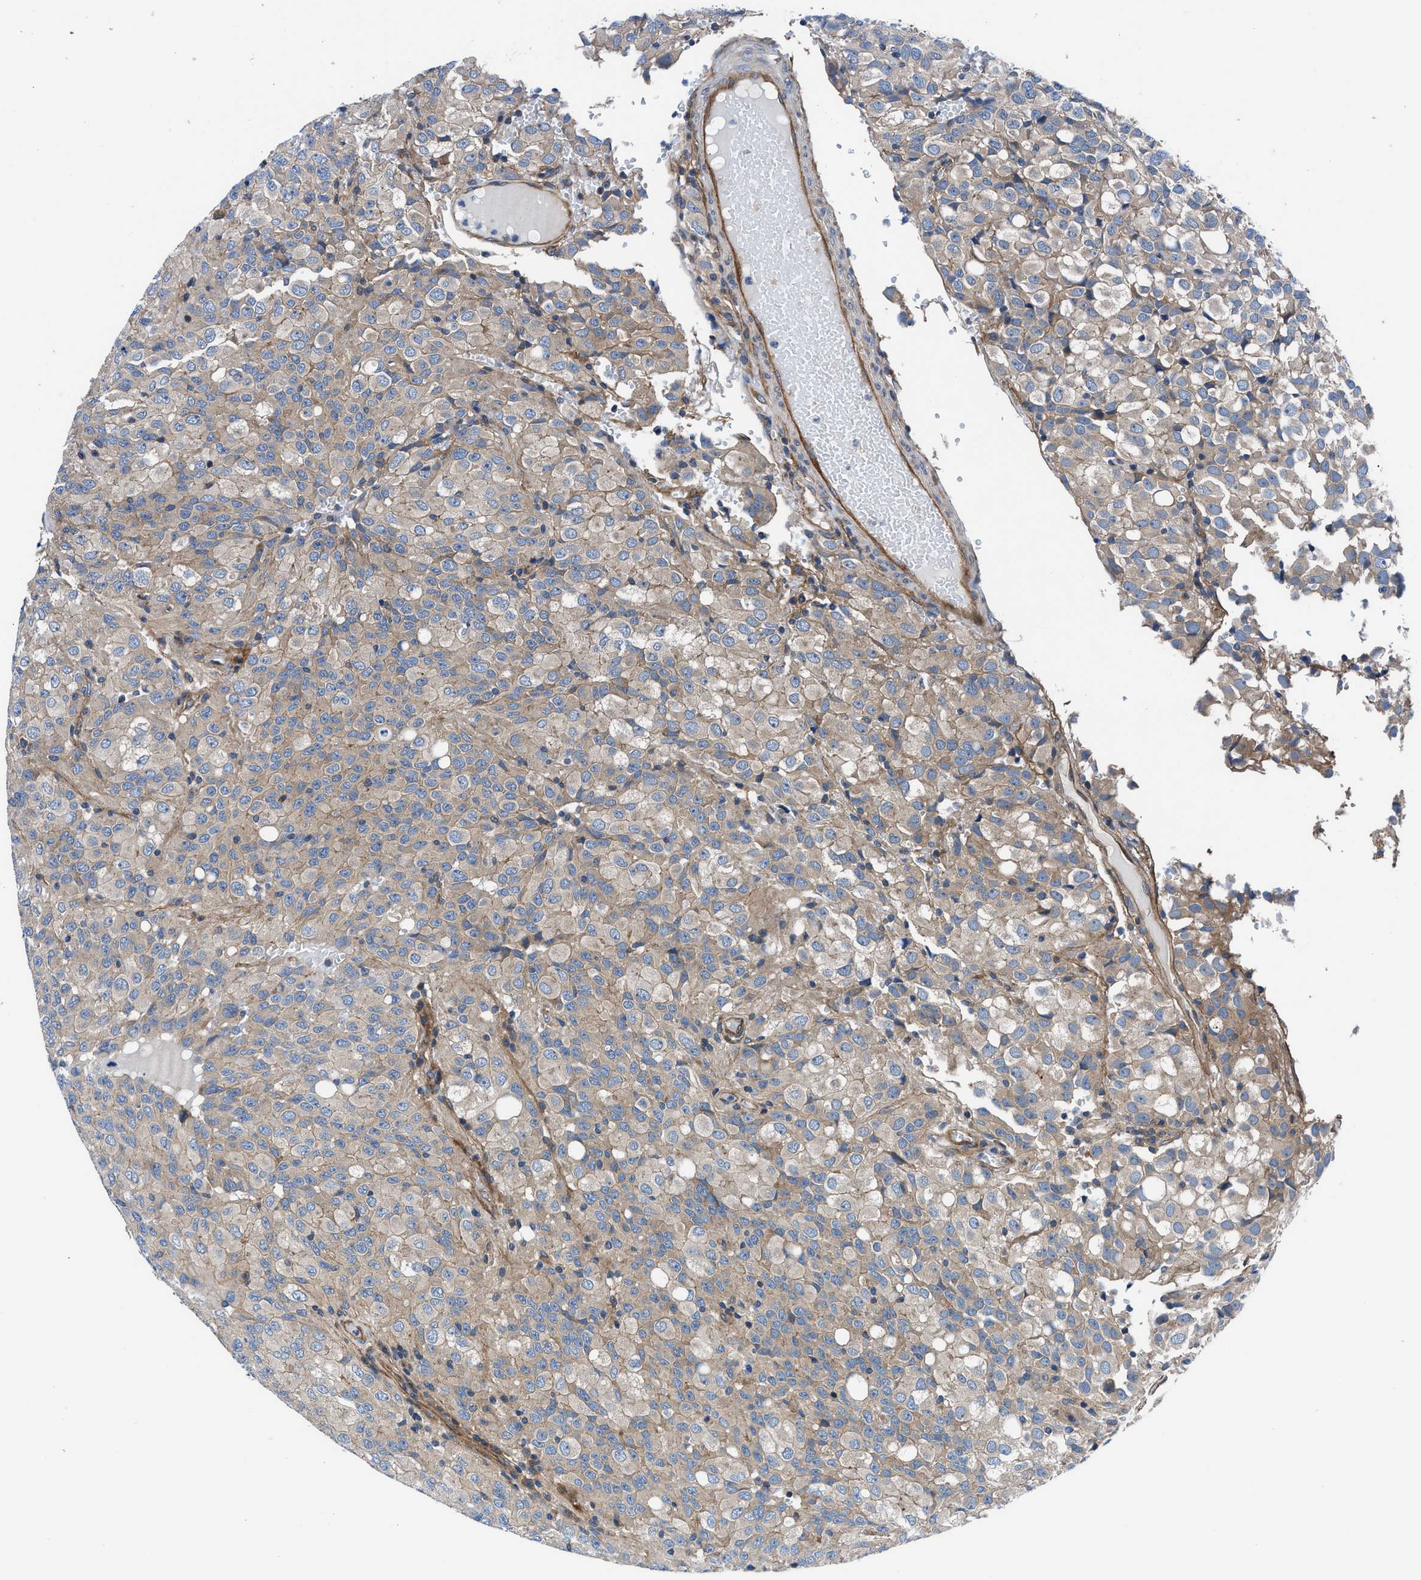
{"staining": {"intensity": "moderate", "quantity": "25%-75%", "location": "cytoplasmic/membranous"}, "tissue": "glioma", "cell_type": "Tumor cells", "image_type": "cancer", "snomed": [{"axis": "morphology", "description": "Glioma, malignant, High grade"}, {"axis": "topography", "description": "Brain"}], "caption": "Immunohistochemical staining of human malignant glioma (high-grade) displays moderate cytoplasmic/membranous protein staining in approximately 25%-75% of tumor cells.", "gene": "TRIP4", "patient": {"sex": "male", "age": 32}}